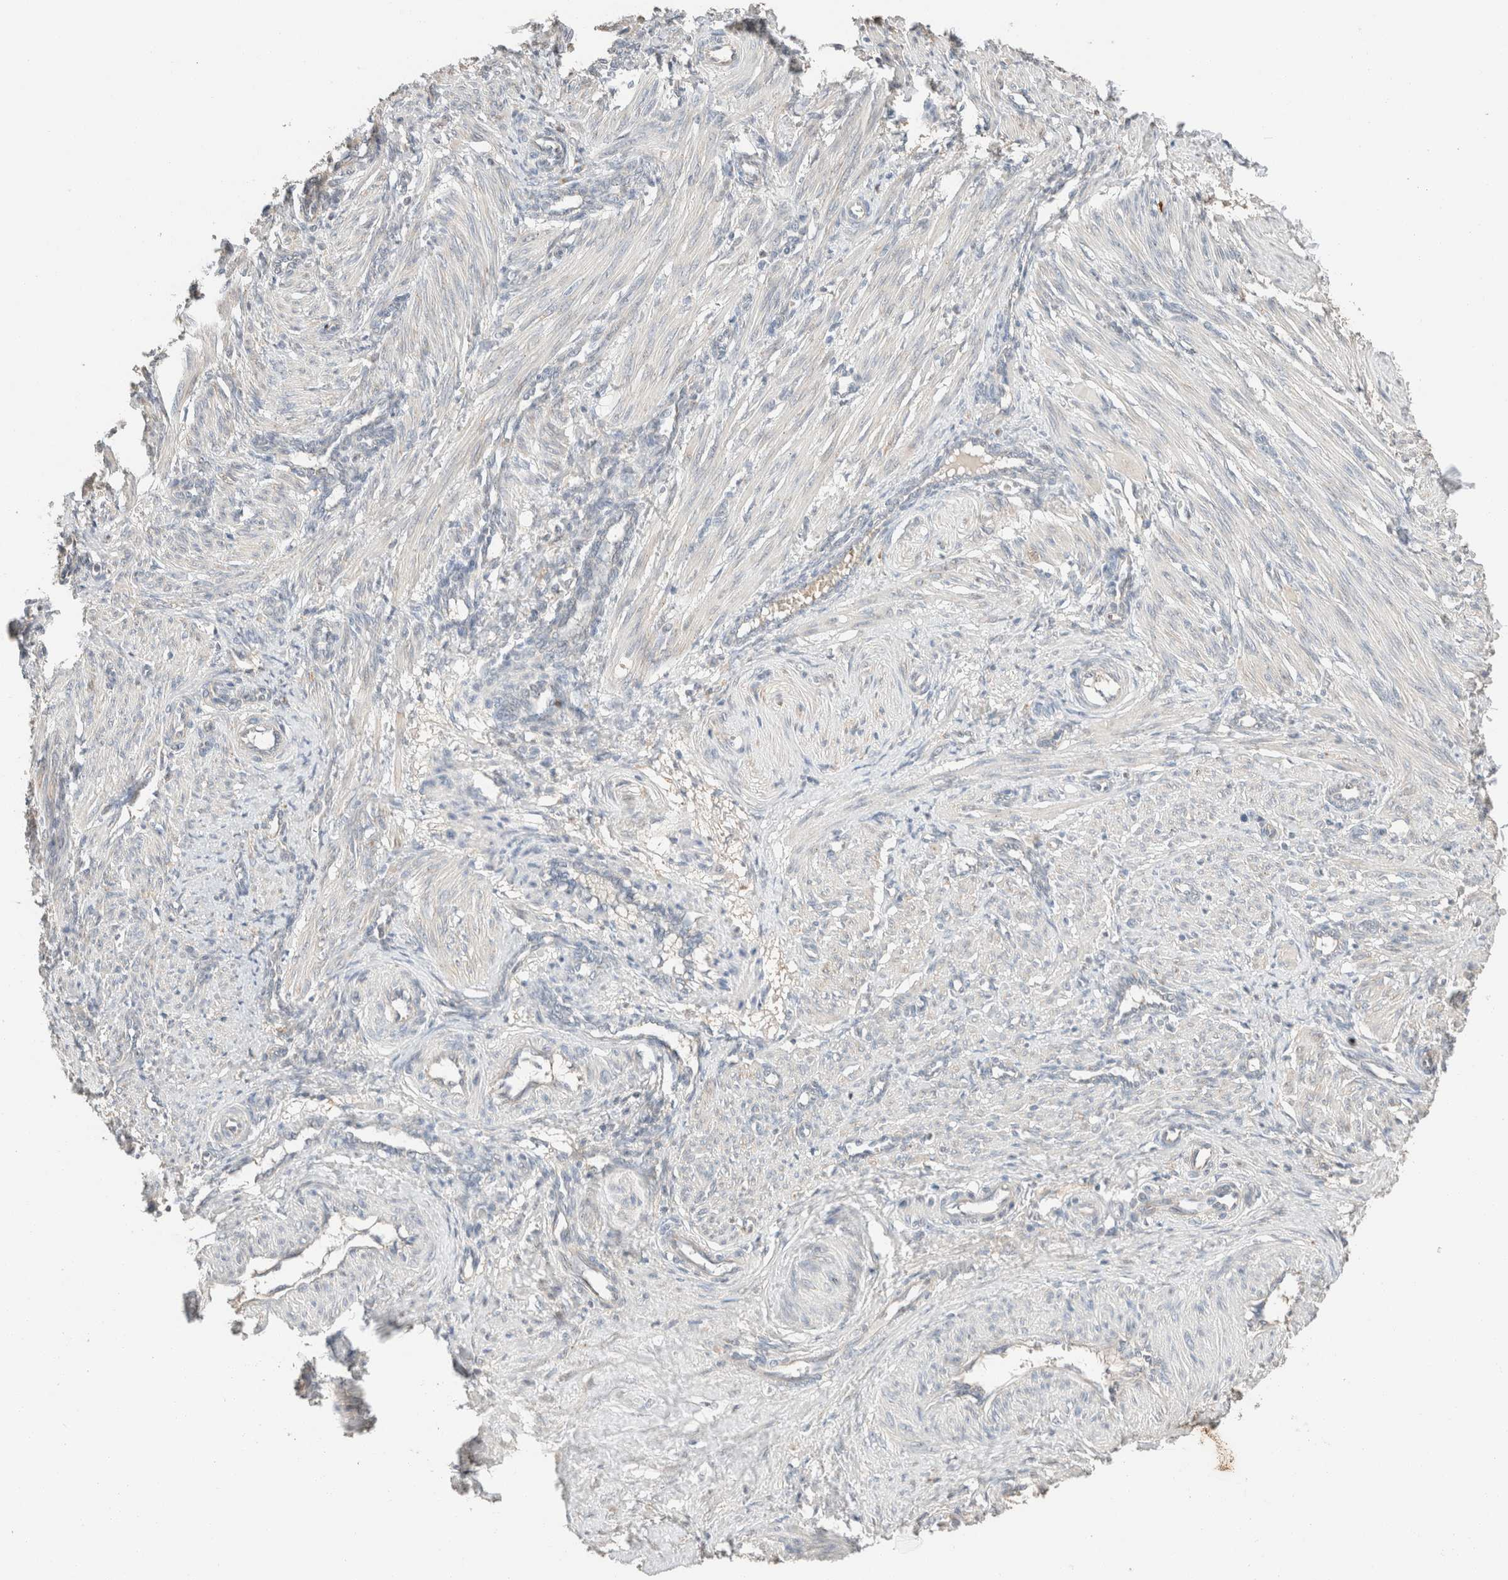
{"staining": {"intensity": "negative", "quantity": "none", "location": "none"}, "tissue": "smooth muscle", "cell_type": "Smooth muscle cells", "image_type": "normal", "snomed": [{"axis": "morphology", "description": "Normal tissue, NOS"}, {"axis": "topography", "description": "Endometrium"}], "caption": "High power microscopy histopathology image of an IHC photomicrograph of benign smooth muscle, revealing no significant expression in smooth muscle cells. (Stains: DAB (3,3'-diaminobenzidine) immunohistochemistry with hematoxylin counter stain, Microscopy: brightfield microscopy at high magnification).", "gene": "TUBD1", "patient": {"sex": "female", "age": 33}}